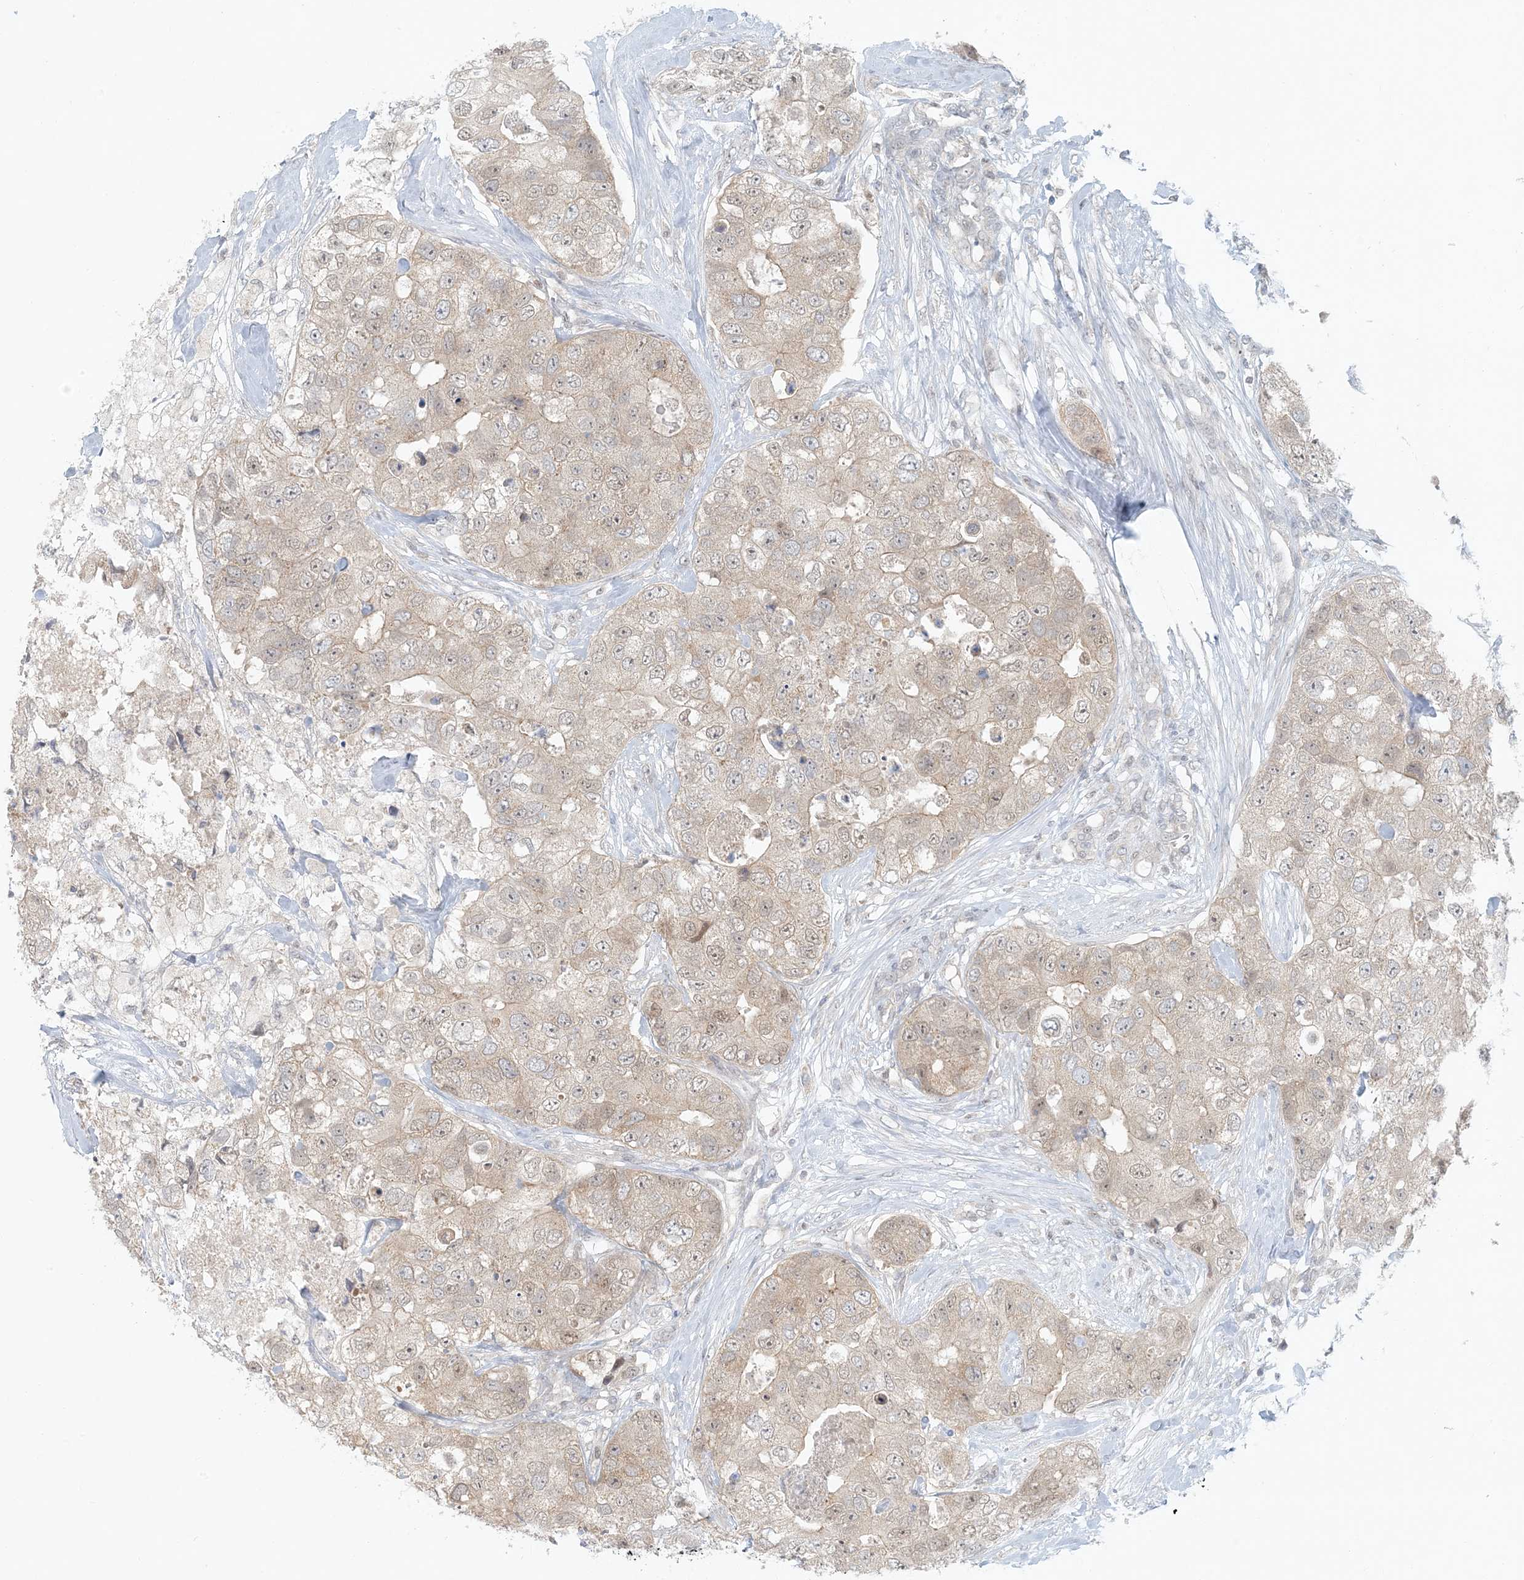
{"staining": {"intensity": "weak", "quantity": ">75%", "location": "cytoplasmic/membranous,nuclear"}, "tissue": "breast cancer", "cell_type": "Tumor cells", "image_type": "cancer", "snomed": [{"axis": "morphology", "description": "Duct carcinoma"}, {"axis": "topography", "description": "Breast"}], "caption": "DAB immunohistochemical staining of human invasive ductal carcinoma (breast) shows weak cytoplasmic/membranous and nuclear protein positivity in approximately >75% of tumor cells.", "gene": "OBI1", "patient": {"sex": "female", "age": 62}}